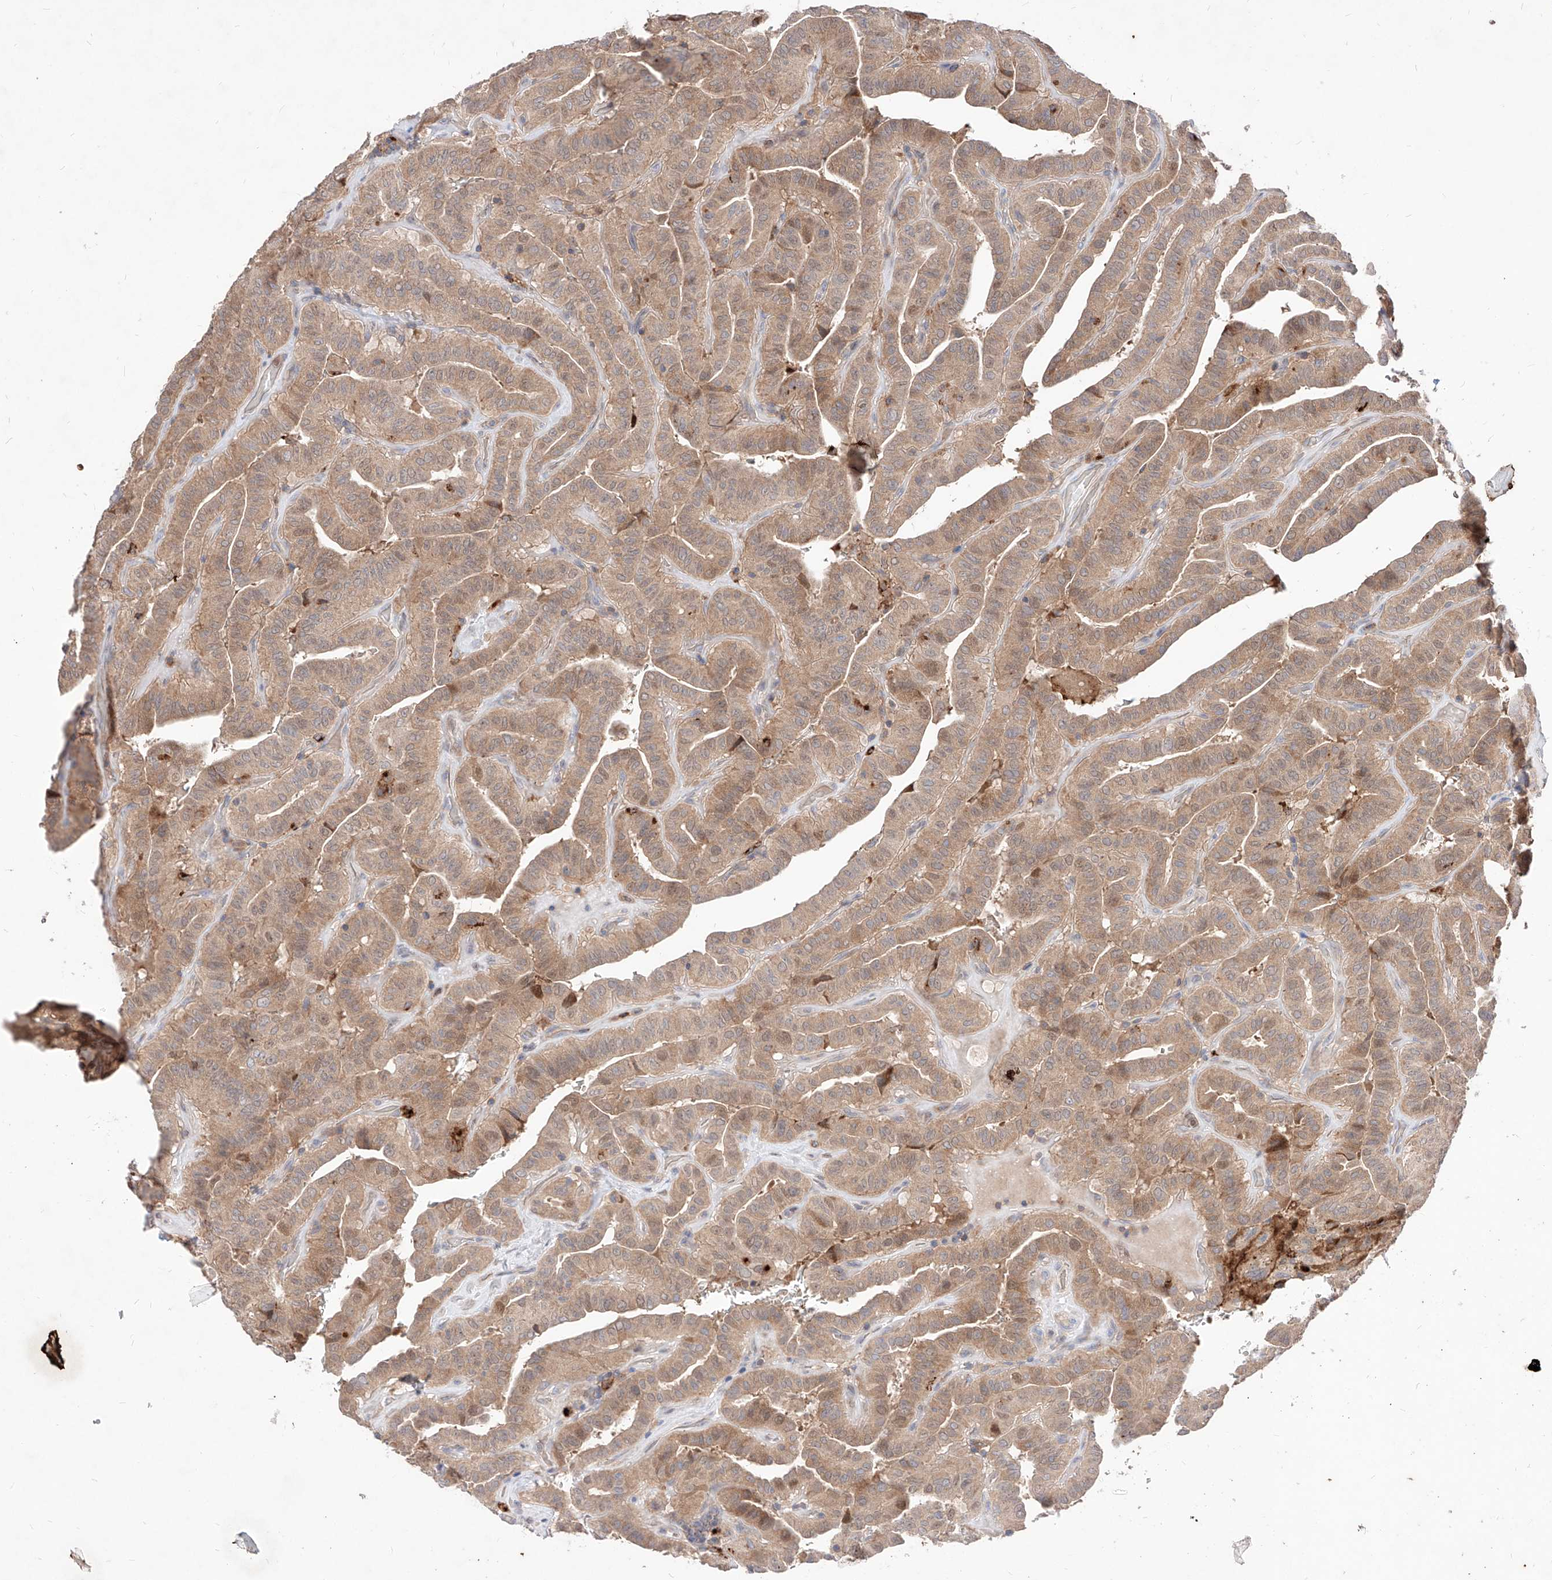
{"staining": {"intensity": "moderate", "quantity": ">75%", "location": "cytoplasmic/membranous"}, "tissue": "thyroid cancer", "cell_type": "Tumor cells", "image_type": "cancer", "snomed": [{"axis": "morphology", "description": "Papillary adenocarcinoma, NOS"}, {"axis": "topography", "description": "Thyroid gland"}], "caption": "Tumor cells demonstrate medium levels of moderate cytoplasmic/membranous expression in about >75% of cells in thyroid cancer. The staining is performed using DAB (3,3'-diaminobenzidine) brown chromogen to label protein expression. The nuclei are counter-stained blue using hematoxylin.", "gene": "TSNAX", "patient": {"sex": "male", "age": 77}}